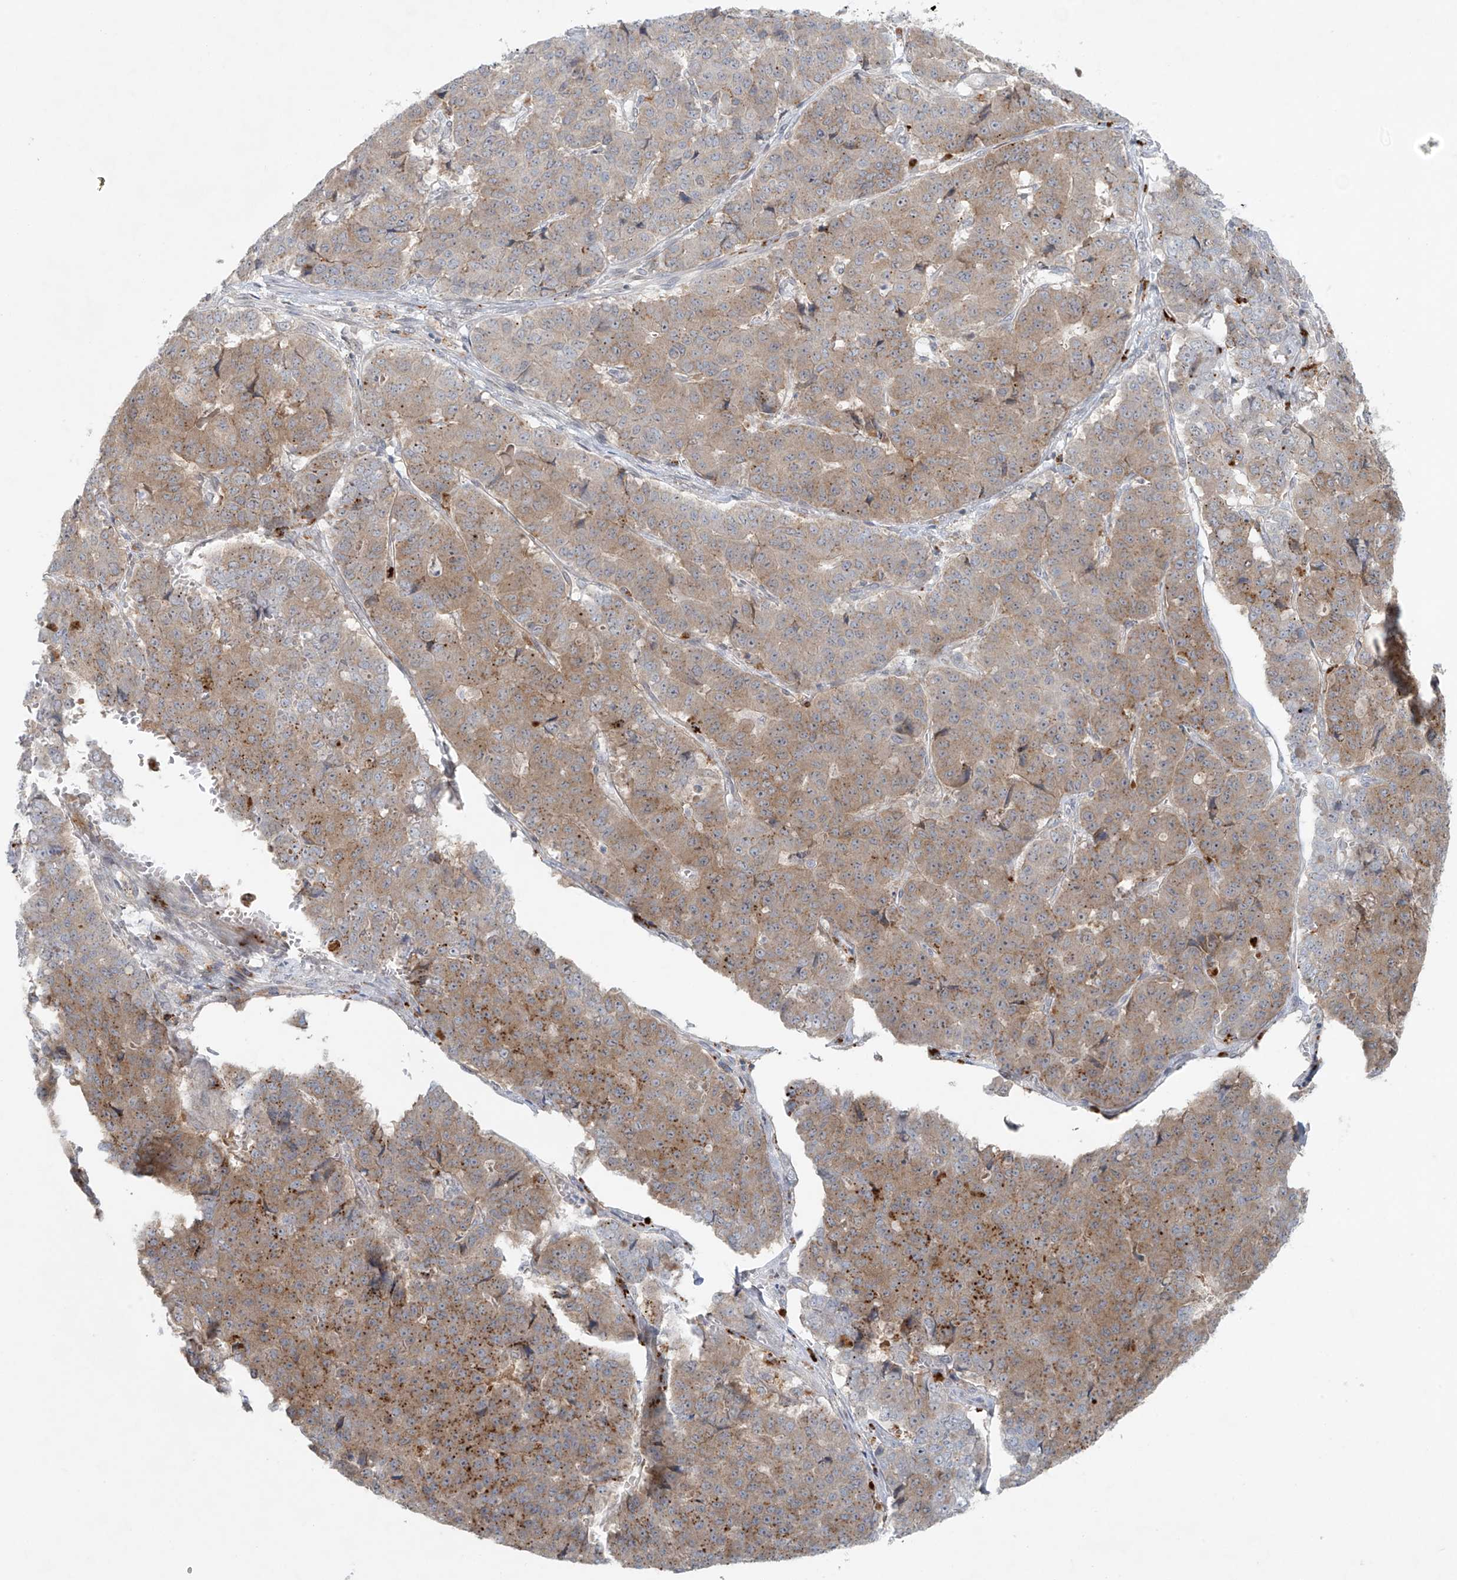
{"staining": {"intensity": "moderate", "quantity": ">75%", "location": "cytoplasmic/membranous"}, "tissue": "pancreatic cancer", "cell_type": "Tumor cells", "image_type": "cancer", "snomed": [{"axis": "morphology", "description": "Adenocarcinoma, NOS"}, {"axis": "topography", "description": "Pancreas"}], "caption": "Pancreatic cancer (adenocarcinoma) was stained to show a protein in brown. There is medium levels of moderate cytoplasmic/membranous expression in about >75% of tumor cells.", "gene": "PPAT", "patient": {"sex": "male", "age": 50}}